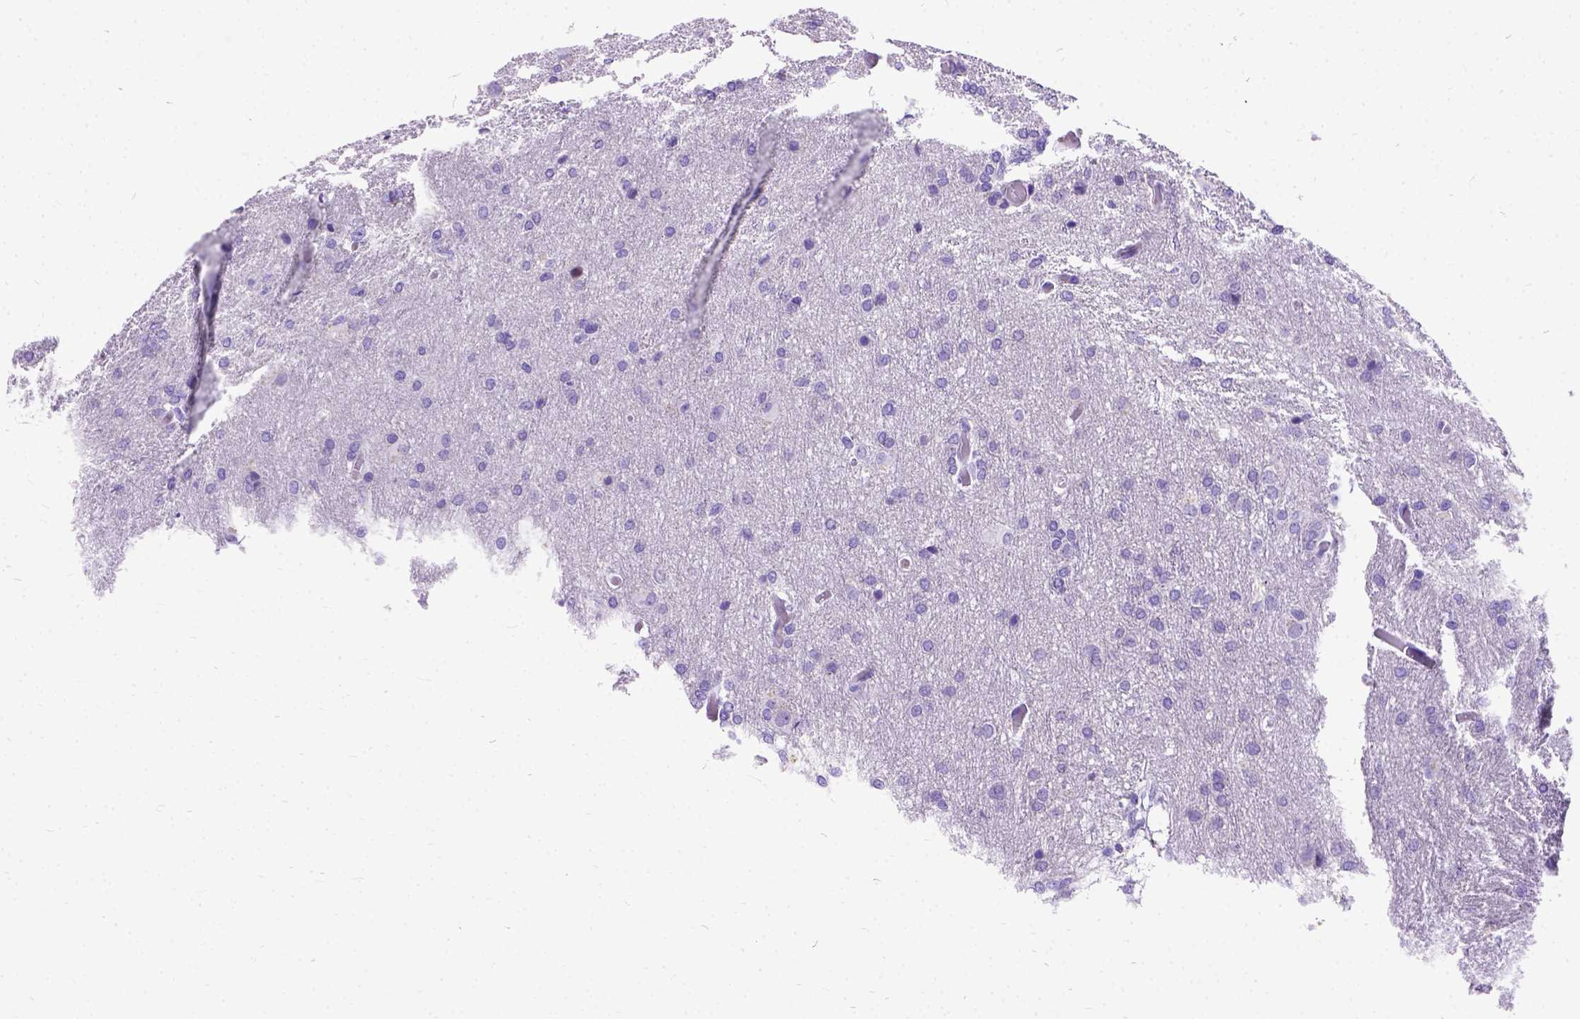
{"staining": {"intensity": "negative", "quantity": "none", "location": "none"}, "tissue": "glioma", "cell_type": "Tumor cells", "image_type": "cancer", "snomed": [{"axis": "morphology", "description": "Glioma, malignant, High grade"}, {"axis": "topography", "description": "Brain"}], "caption": "Image shows no significant protein expression in tumor cells of malignant glioma (high-grade).", "gene": "PRG2", "patient": {"sex": "male", "age": 68}}